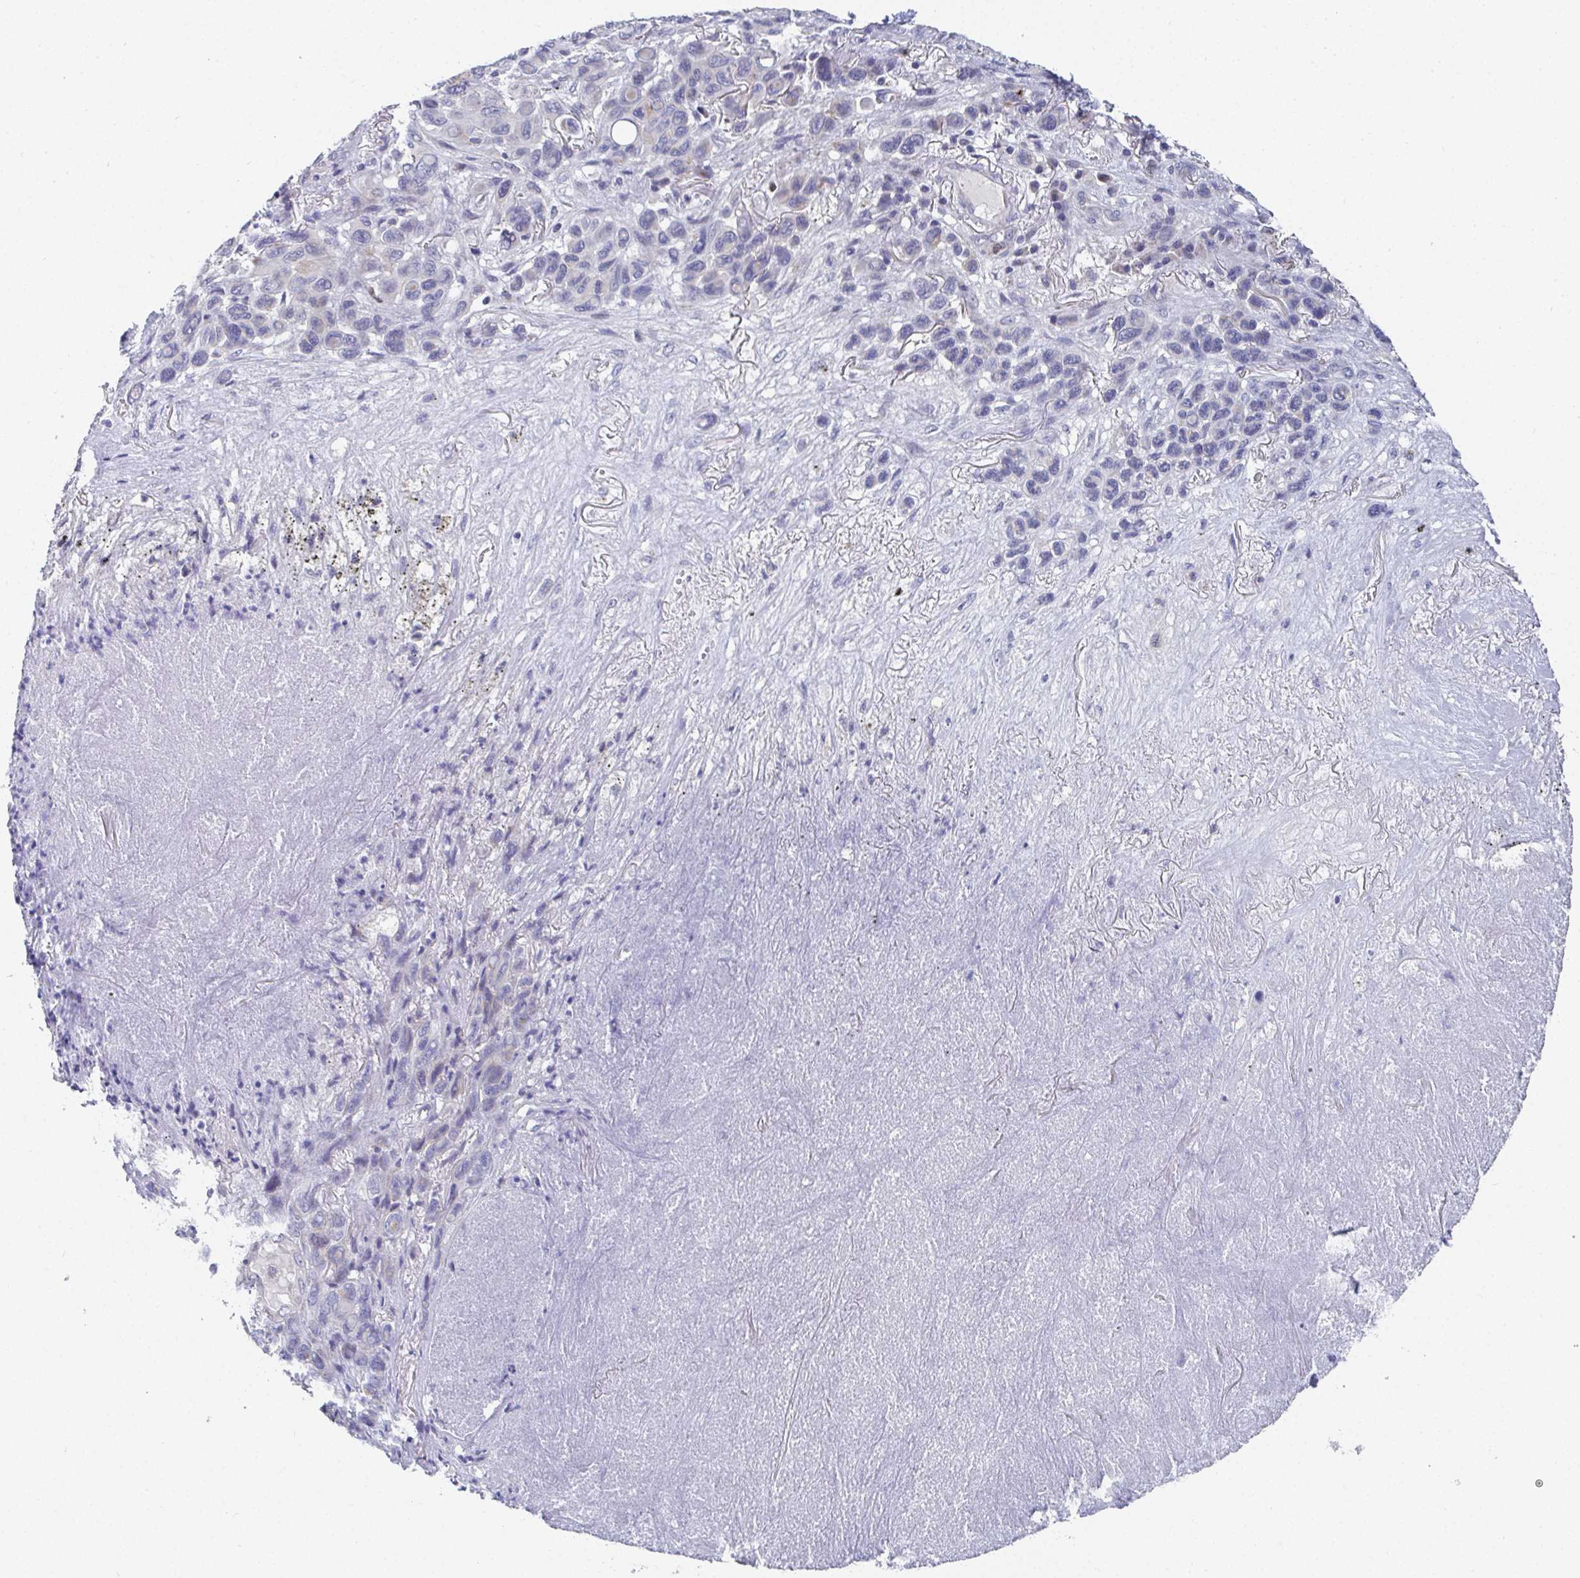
{"staining": {"intensity": "moderate", "quantity": "<25%", "location": "cytoplasmic/membranous"}, "tissue": "melanoma", "cell_type": "Tumor cells", "image_type": "cancer", "snomed": [{"axis": "morphology", "description": "Malignant melanoma, Metastatic site"}, {"axis": "topography", "description": "Lung"}], "caption": "Protein staining of melanoma tissue demonstrates moderate cytoplasmic/membranous expression in about <25% of tumor cells. The staining was performed using DAB (3,3'-diaminobenzidine) to visualize the protein expression in brown, while the nuclei were stained in blue with hematoxylin (Magnification: 20x).", "gene": "ATP5F1C", "patient": {"sex": "male", "age": 48}}